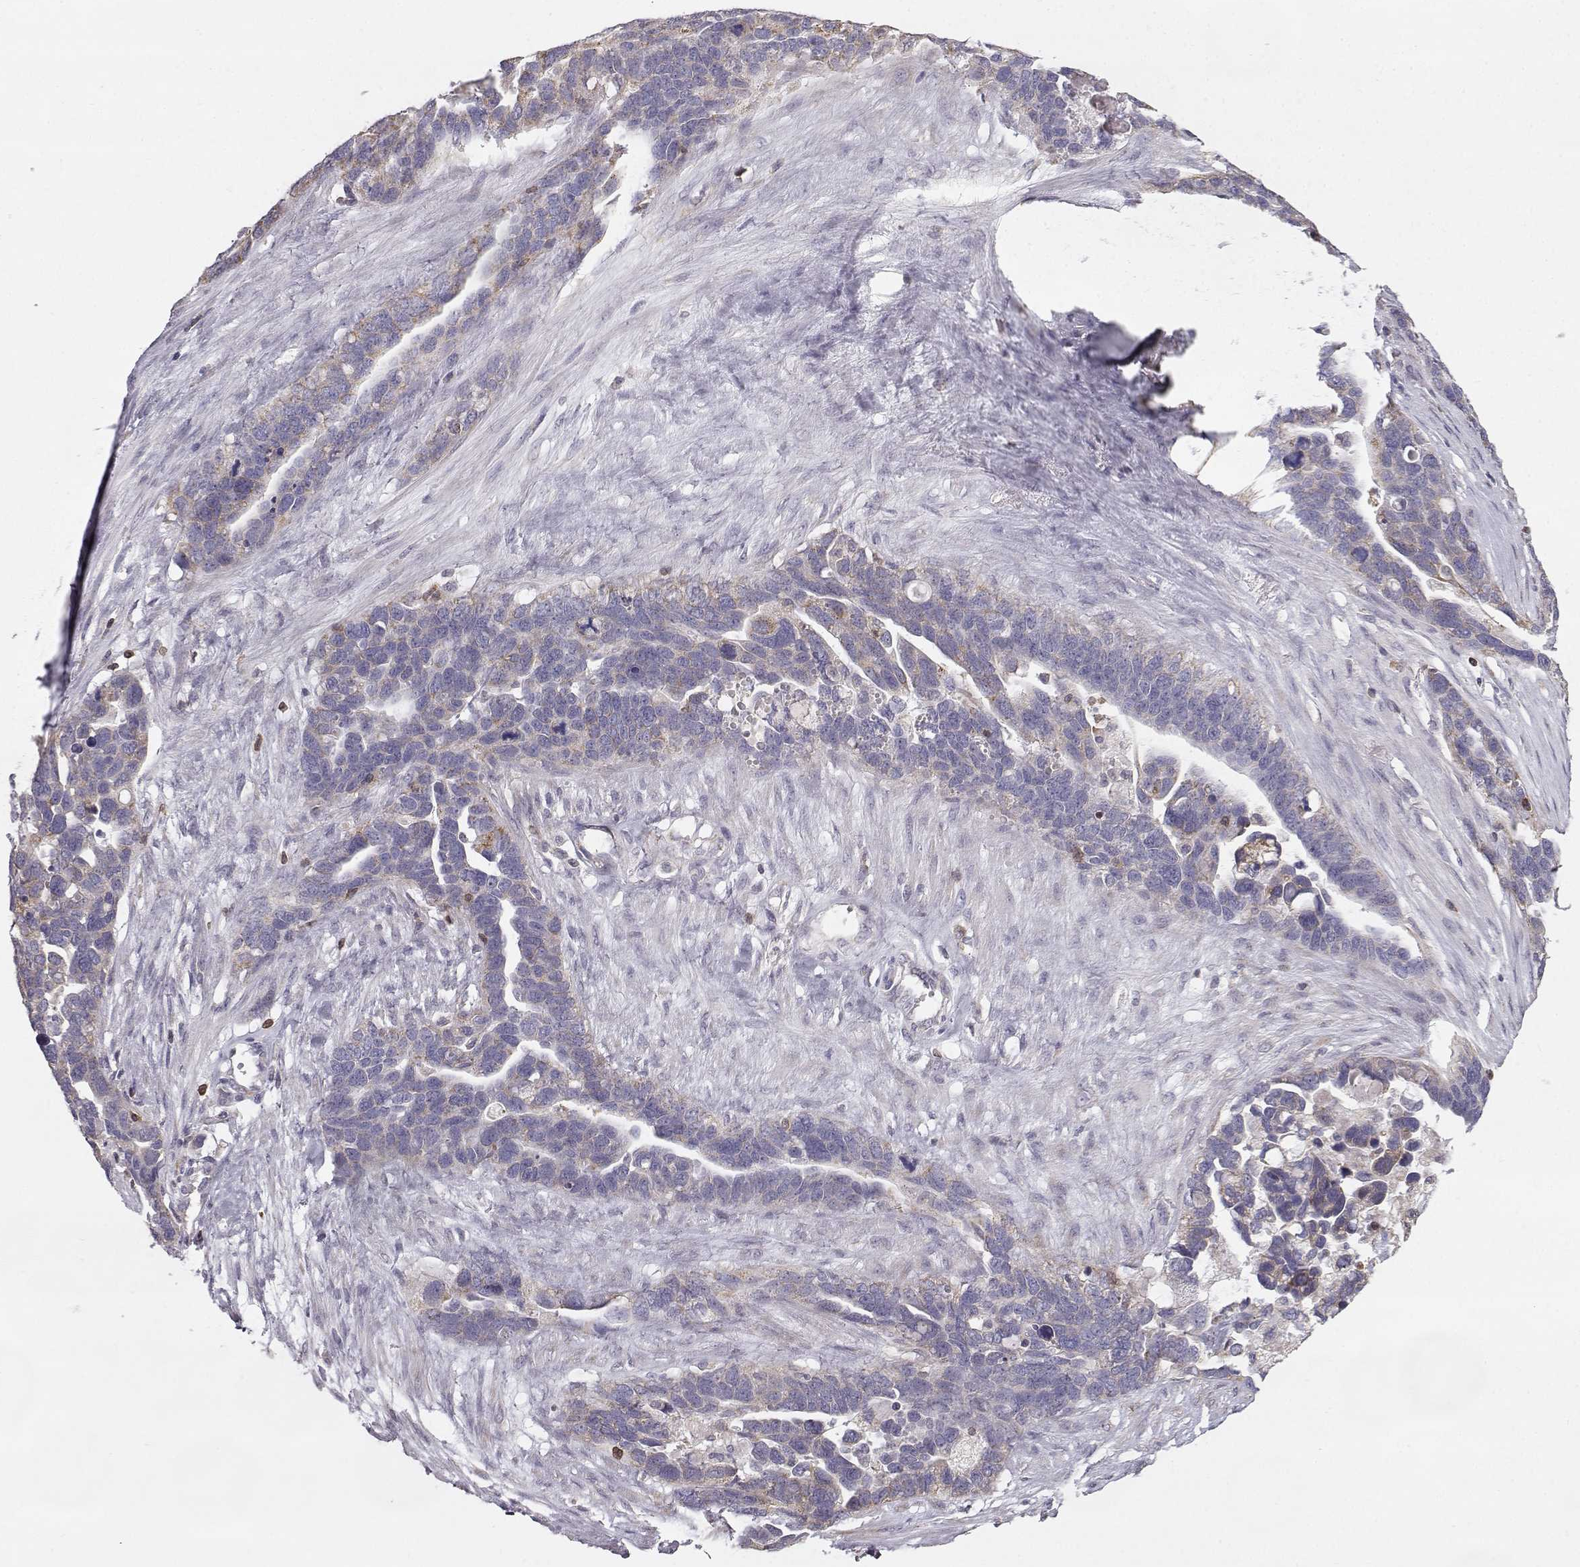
{"staining": {"intensity": "weak", "quantity": ">75%", "location": "cytoplasmic/membranous"}, "tissue": "ovarian cancer", "cell_type": "Tumor cells", "image_type": "cancer", "snomed": [{"axis": "morphology", "description": "Cystadenocarcinoma, serous, NOS"}, {"axis": "topography", "description": "Ovary"}], "caption": "Immunohistochemical staining of ovarian serous cystadenocarcinoma demonstrates weak cytoplasmic/membranous protein staining in approximately >75% of tumor cells.", "gene": "GRAP2", "patient": {"sex": "female", "age": 54}}